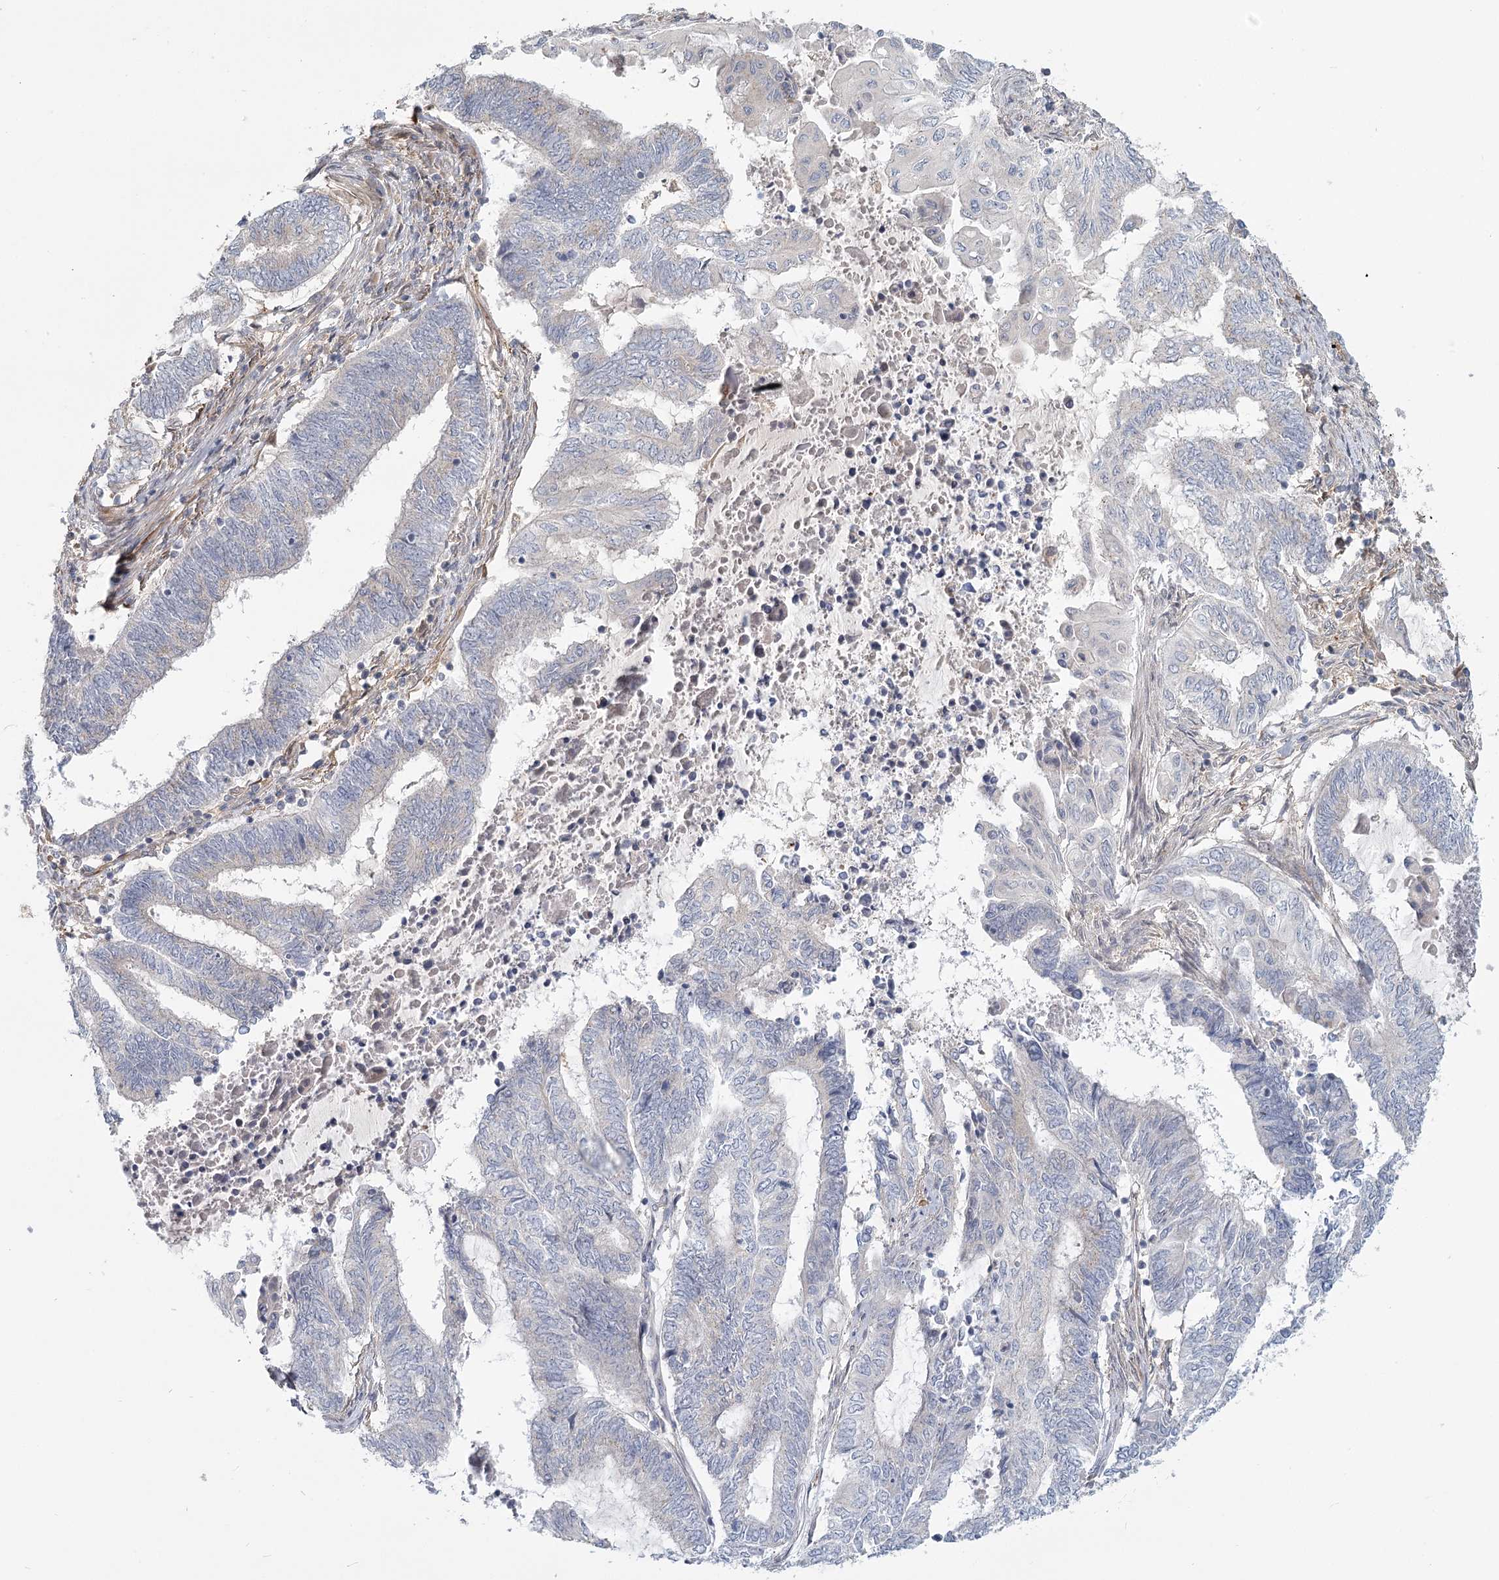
{"staining": {"intensity": "negative", "quantity": "none", "location": "none"}, "tissue": "endometrial cancer", "cell_type": "Tumor cells", "image_type": "cancer", "snomed": [{"axis": "morphology", "description": "Adenocarcinoma, NOS"}, {"axis": "topography", "description": "Uterus"}, {"axis": "topography", "description": "Endometrium"}], "caption": "Endometrial adenocarcinoma was stained to show a protein in brown. There is no significant positivity in tumor cells. The staining is performed using DAB brown chromogen with nuclei counter-stained in using hematoxylin.", "gene": "USP11", "patient": {"sex": "female", "age": 70}}